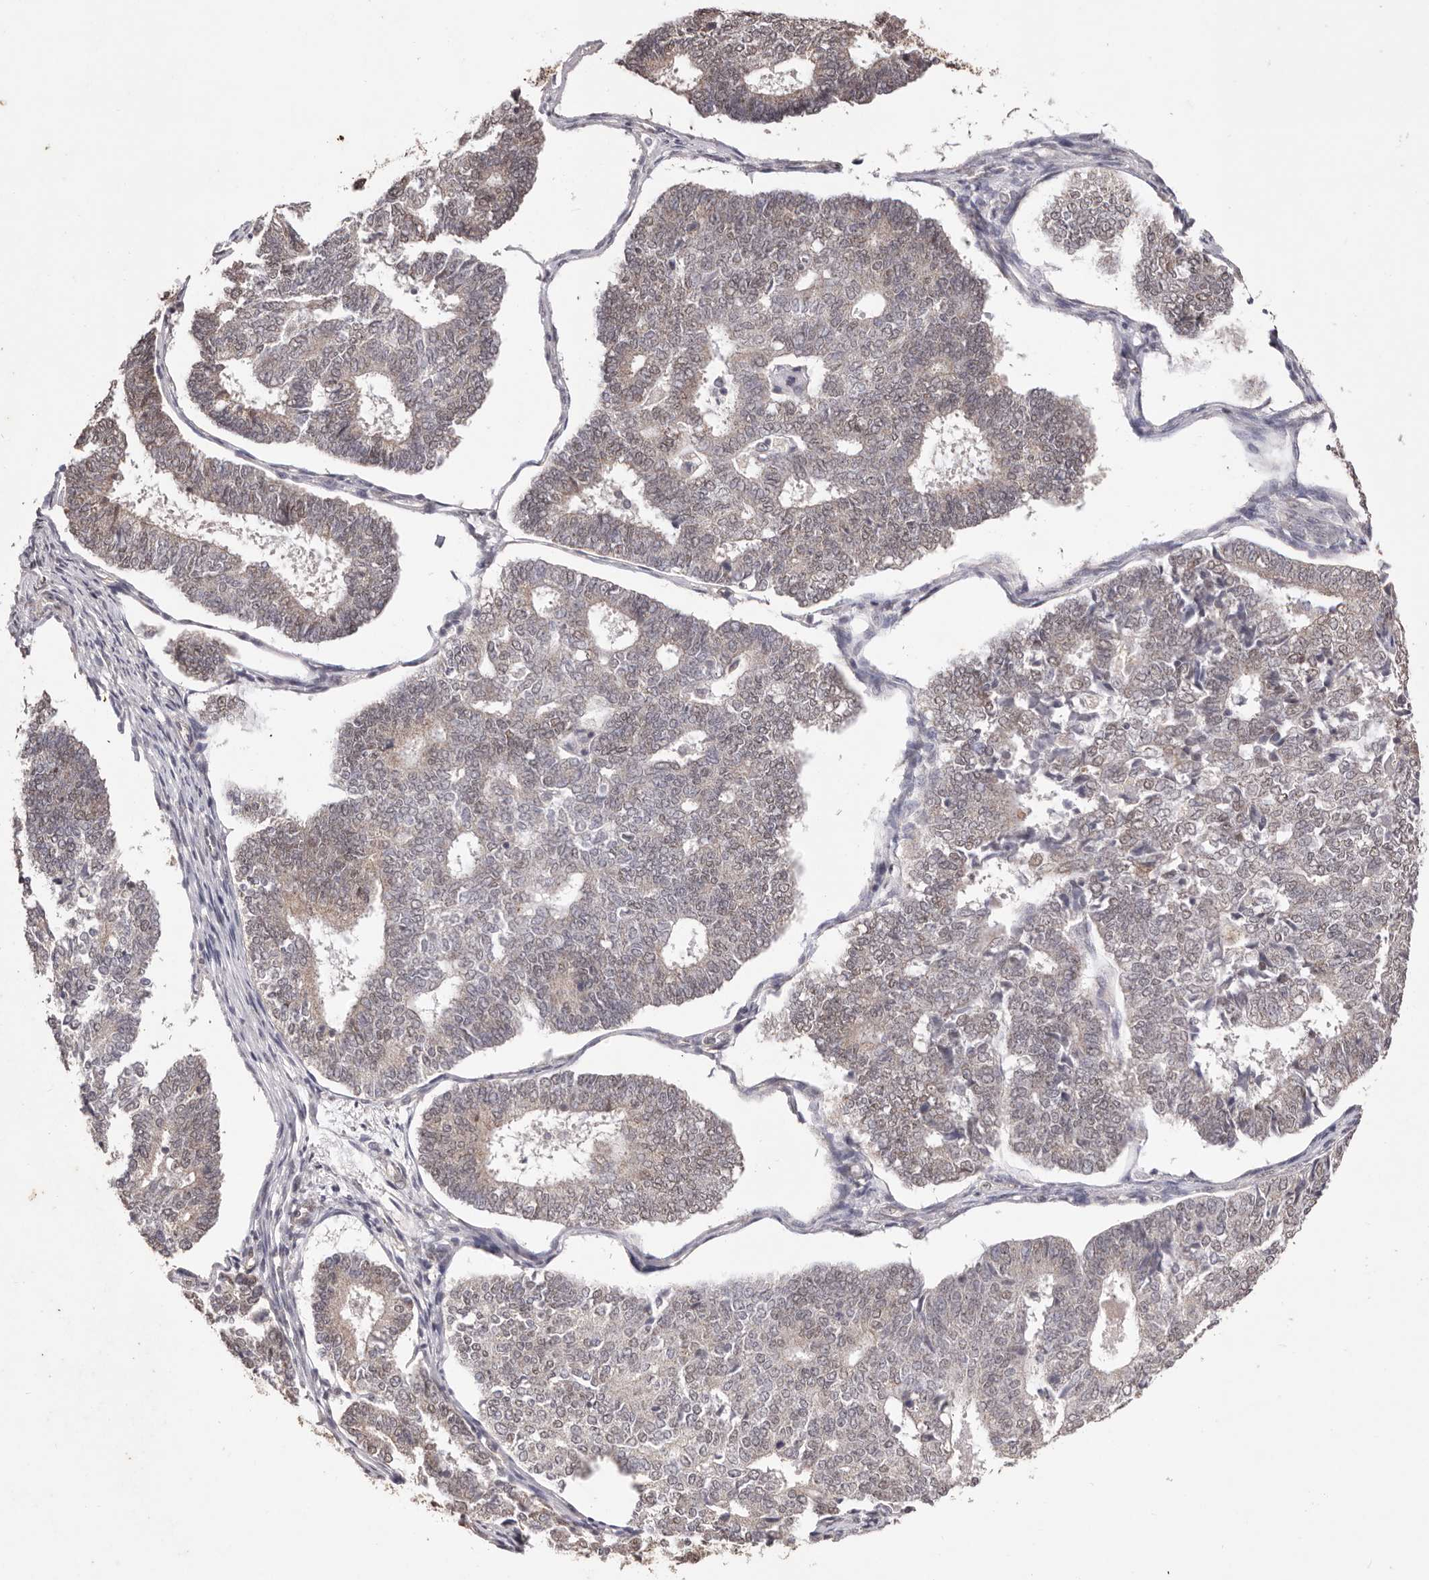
{"staining": {"intensity": "weak", "quantity": "25%-75%", "location": "nuclear"}, "tissue": "endometrial cancer", "cell_type": "Tumor cells", "image_type": "cancer", "snomed": [{"axis": "morphology", "description": "Adenocarcinoma, NOS"}, {"axis": "topography", "description": "Endometrium"}], "caption": "A low amount of weak nuclear staining is present in approximately 25%-75% of tumor cells in endometrial cancer tissue.", "gene": "RPS6KA5", "patient": {"sex": "female", "age": 70}}